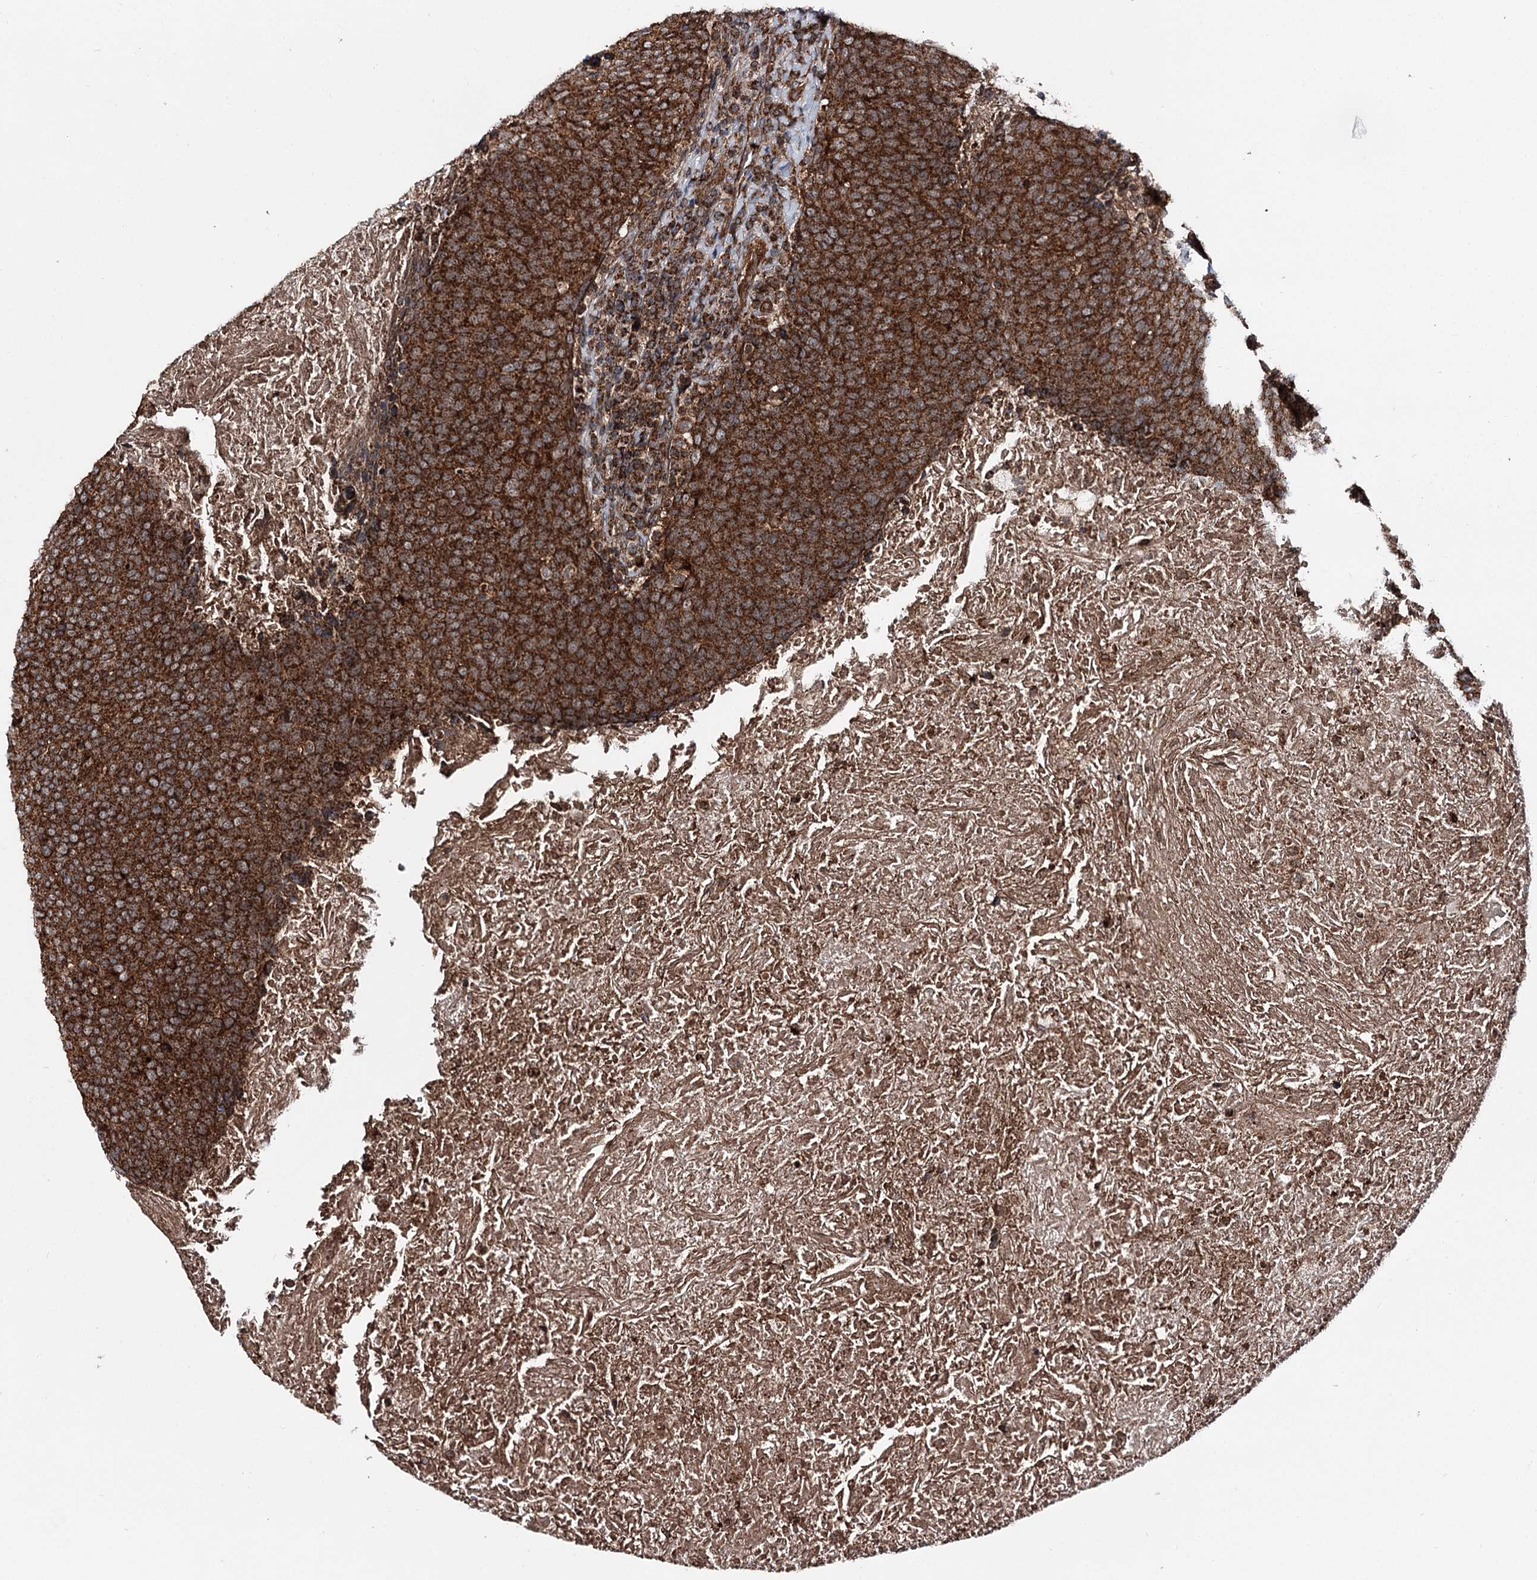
{"staining": {"intensity": "strong", "quantity": ">75%", "location": "cytoplasmic/membranous"}, "tissue": "head and neck cancer", "cell_type": "Tumor cells", "image_type": "cancer", "snomed": [{"axis": "morphology", "description": "Squamous cell carcinoma, NOS"}, {"axis": "morphology", "description": "Squamous cell carcinoma, metastatic, NOS"}, {"axis": "topography", "description": "Lymph node"}, {"axis": "topography", "description": "Head-Neck"}], "caption": "Immunohistochemistry staining of head and neck cancer, which exhibits high levels of strong cytoplasmic/membranous positivity in approximately >75% of tumor cells indicating strong cytoplasmic/membranous protein expression. The staining was performed using DAB (brown) for protein detection and nuclei were counterstained in hematoxylin (blue).", "gene": "FGFR1OP2", "patient": {"sex": "male", "age": 62}}